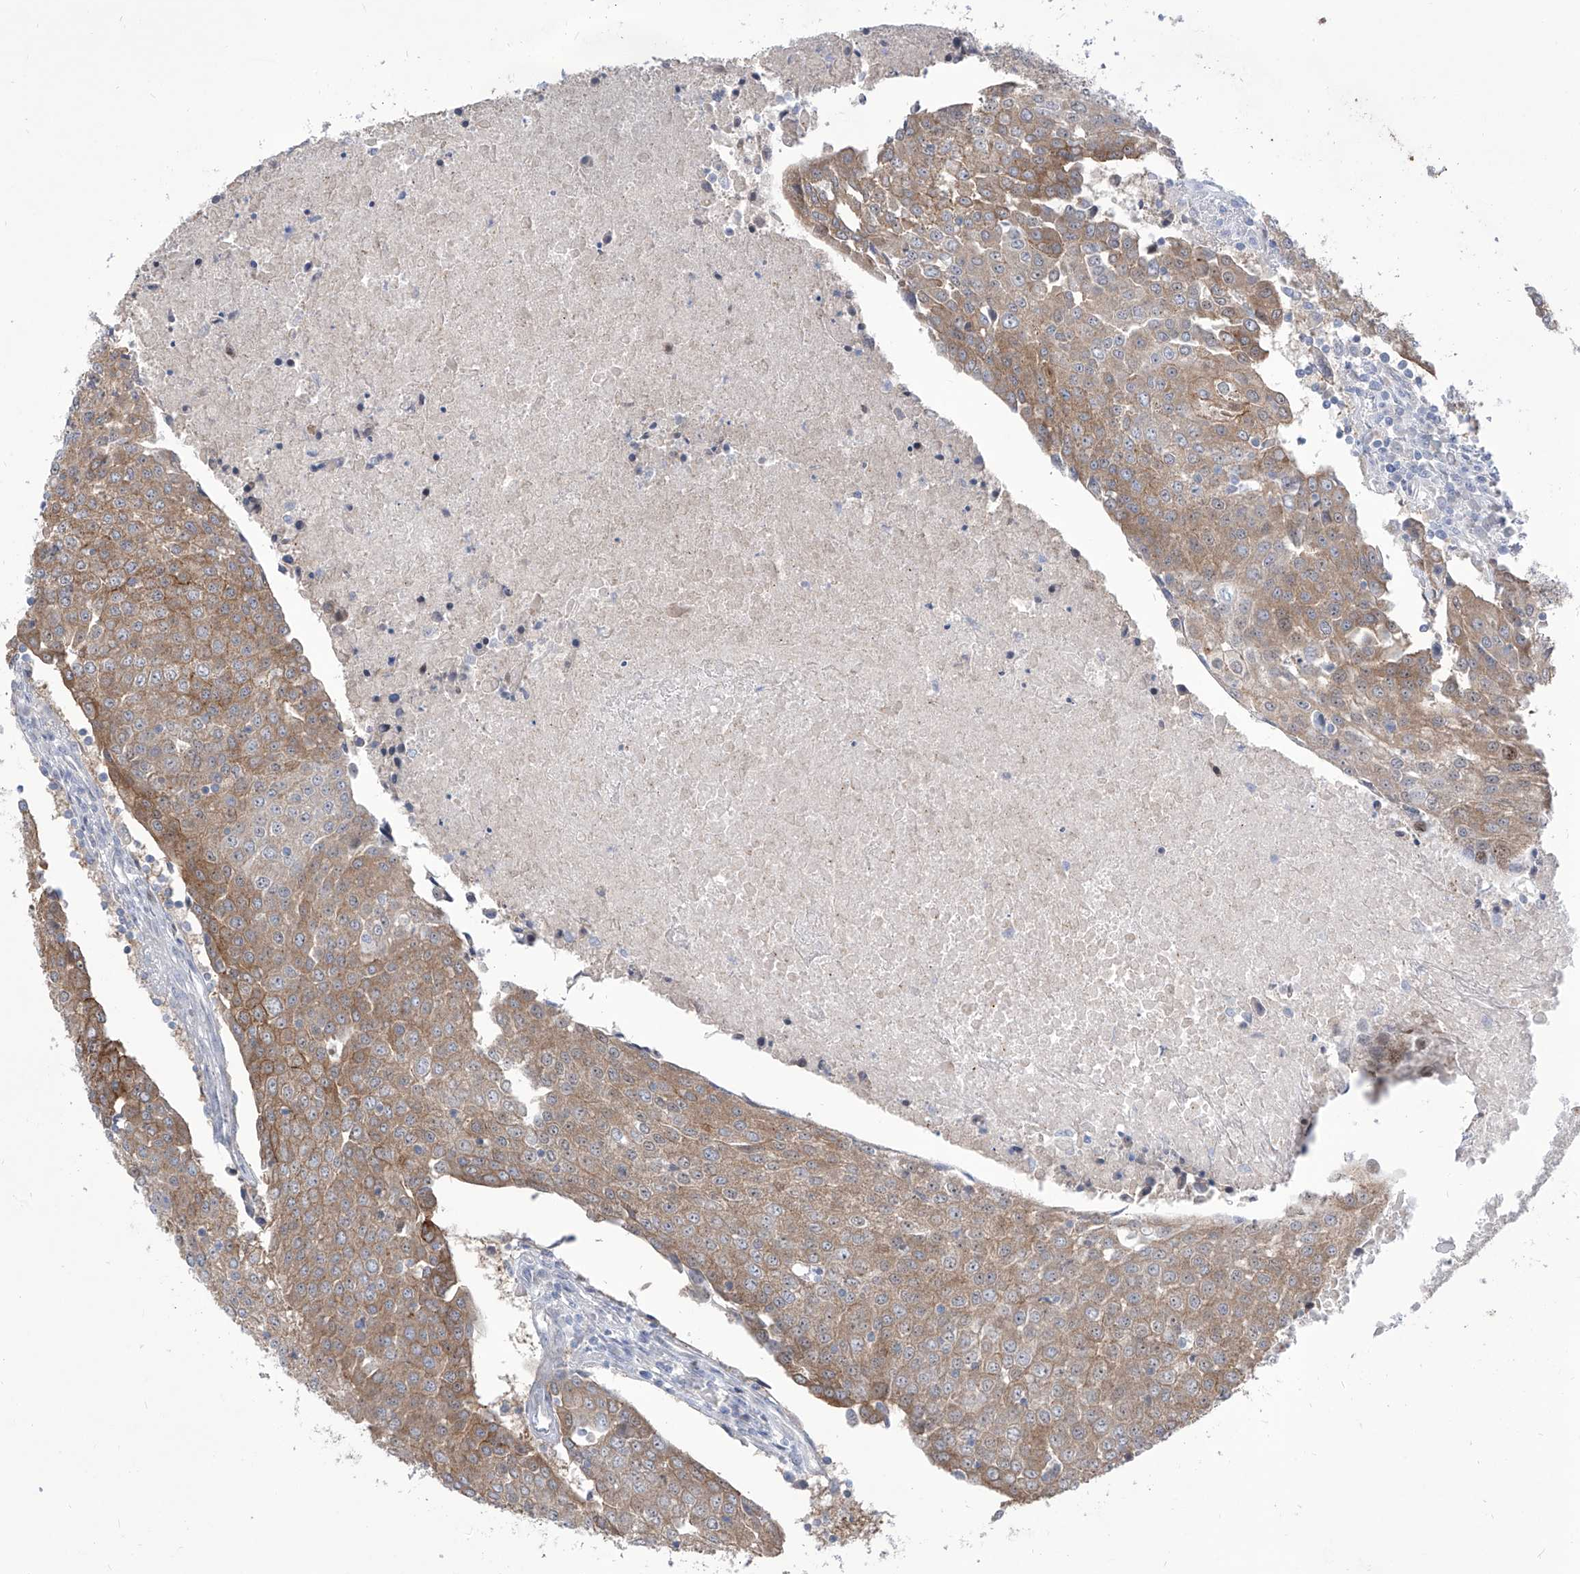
{"staining": {"intensity": "moderate", "quantity": "25%-75%", "location": "cytoplasmic/membranous"}, "tissue": "urothelial cancer", "cell_type": "Tumor cells", "image_type": "cancer", "snomed": [{"axis": "morphology", "description": "Urothelial carcinoma, High grade"}, {"axis": "topography", "description": "Urinary bladder"}], "caption": "An image showing moderate cytoplasmic/membranous expression in approximately 25%-75% of tumor cells in urothelial cancer, as visualized by brown immunohistochemical staining.", "gene": "LRRC1", "patient": {"sex": "female", "age": 85}}